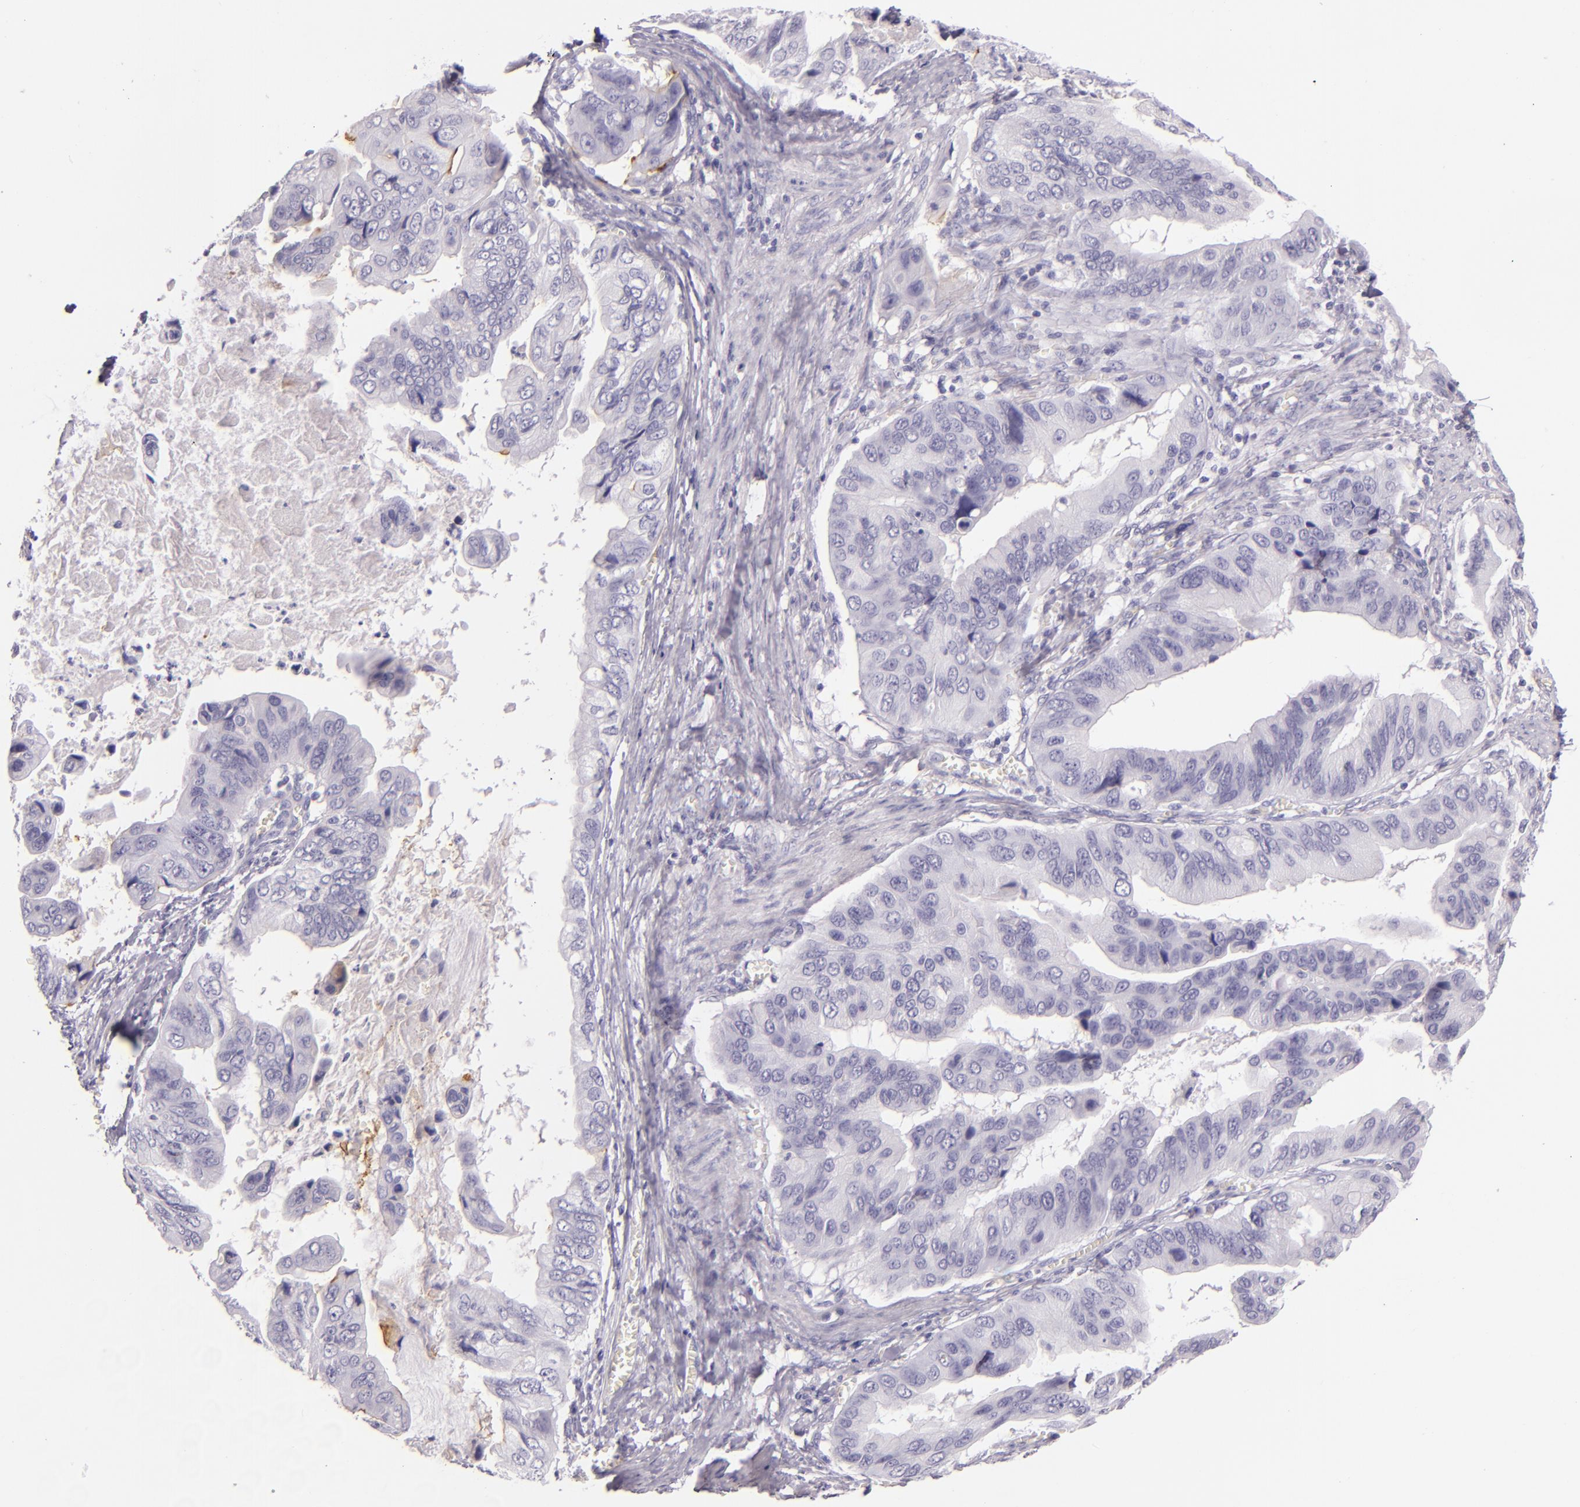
{"staining": {"intensity": "negative", "quantity": "none", "location": "none"}, "tissue": "stomach cancer", "cell_type": "Tumor cells", "image_type": "cancer", "snomed": [{"axis": "morphology", "description": "Adenocarcinoma, NOS"}, {"axis": "topography", "description": "Stomach, upper"}], "caption": "Immunohistochemistry of stomach adenocarcinoma exhibits no positivity in tumor cells.", "gene": "ICAM1", "patient": {"sex": "male", "age": 80}}